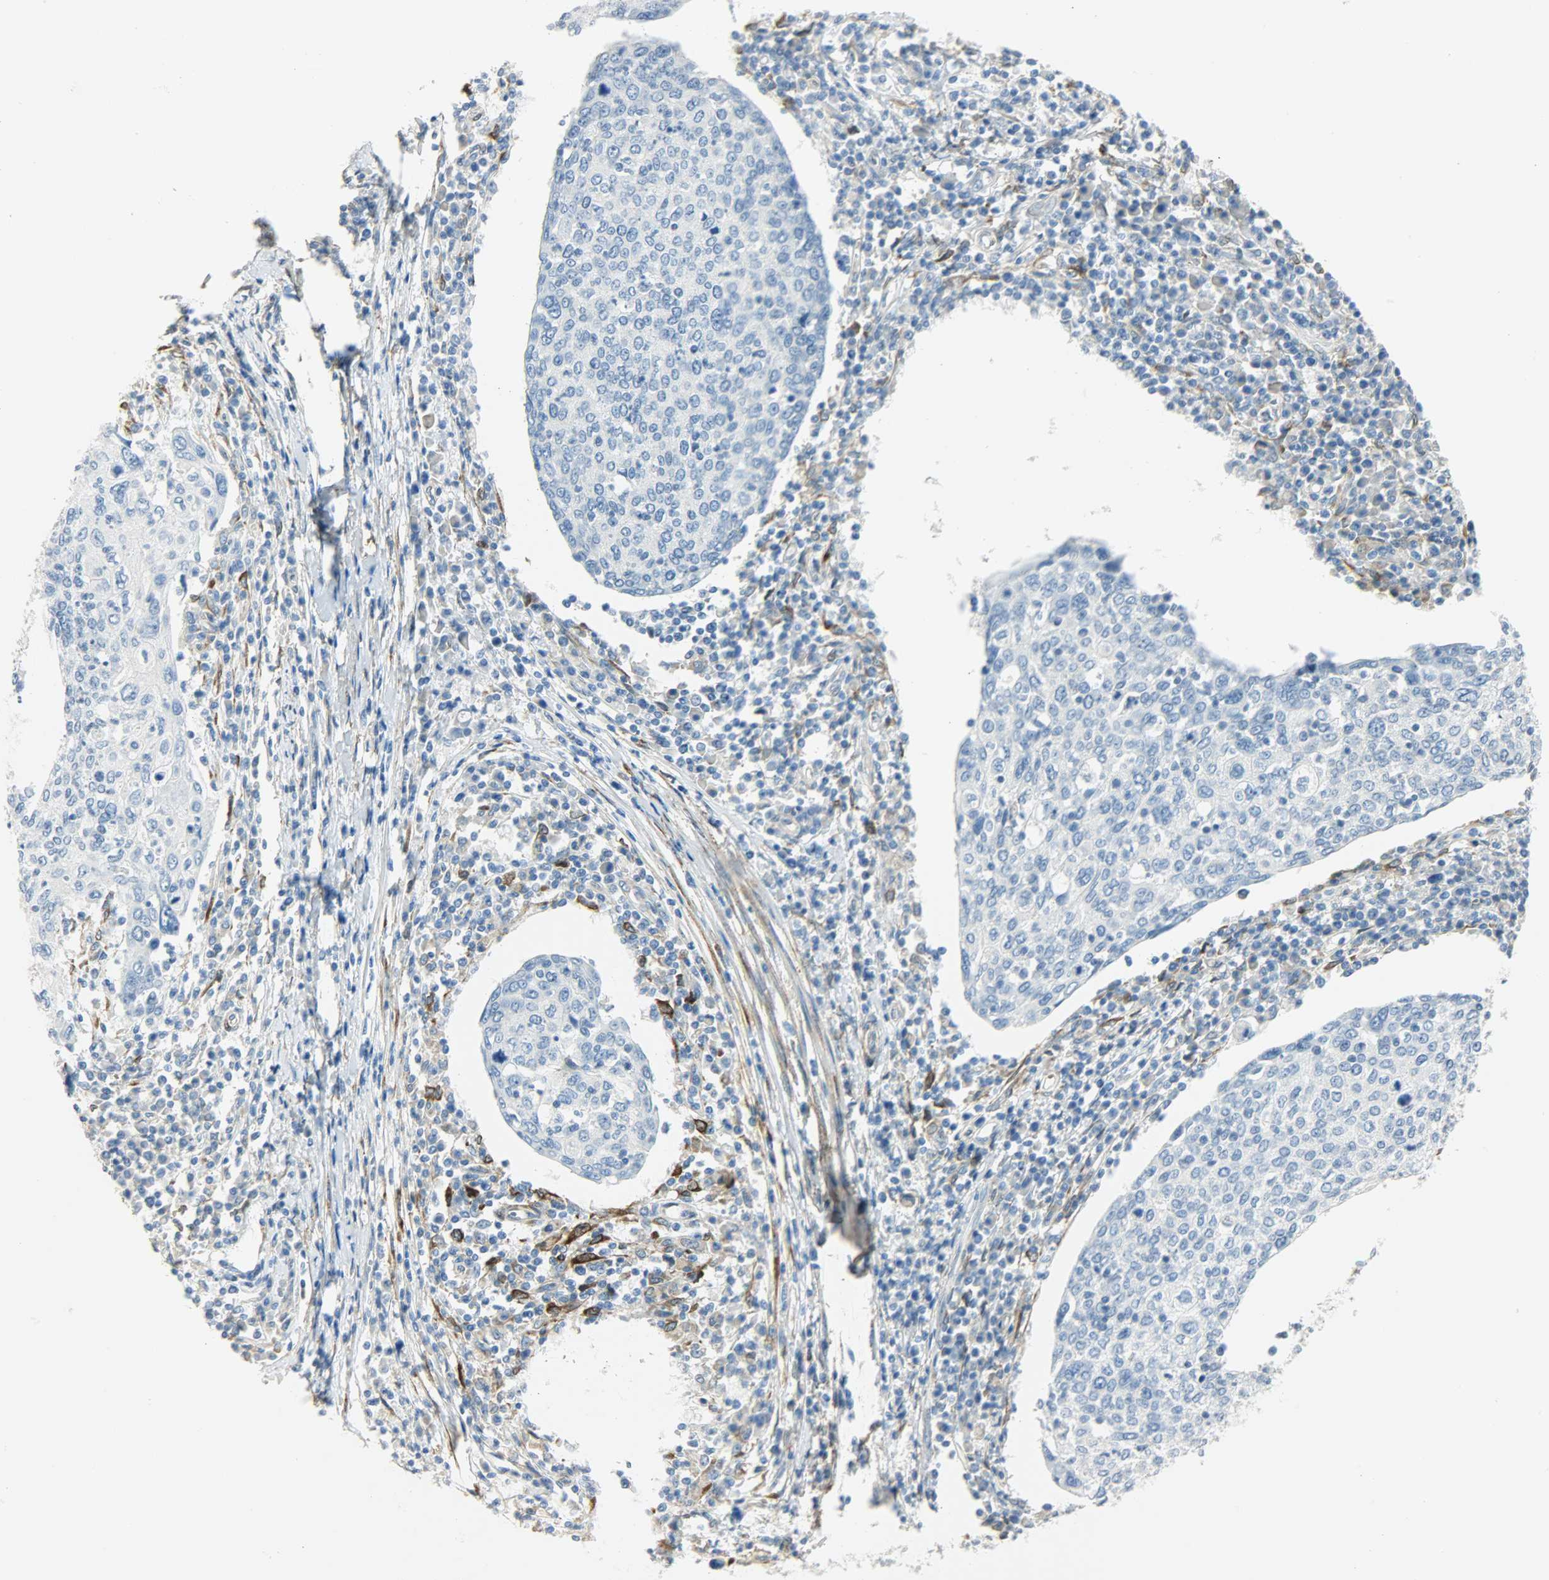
{"staining": {"intensity": "negative", "quantity": "none", "location": "none"}, "tissue": "cervical cancer", "cell_type": "Tumor cells", "image_type": "cancer", "snomed": [{"axis": "morphology", "description": "Squamous cell carcinoma, NOS"}, {"axis": "topography", "description": "Cervix"}], "caption": "A photomicrograph of cervical cancer (squamous cell carcinoma) stained for a protein shows no brown staining in tumor cells.", "gene": "PKD2", "patient": {"sex": "female", "age": 40}}